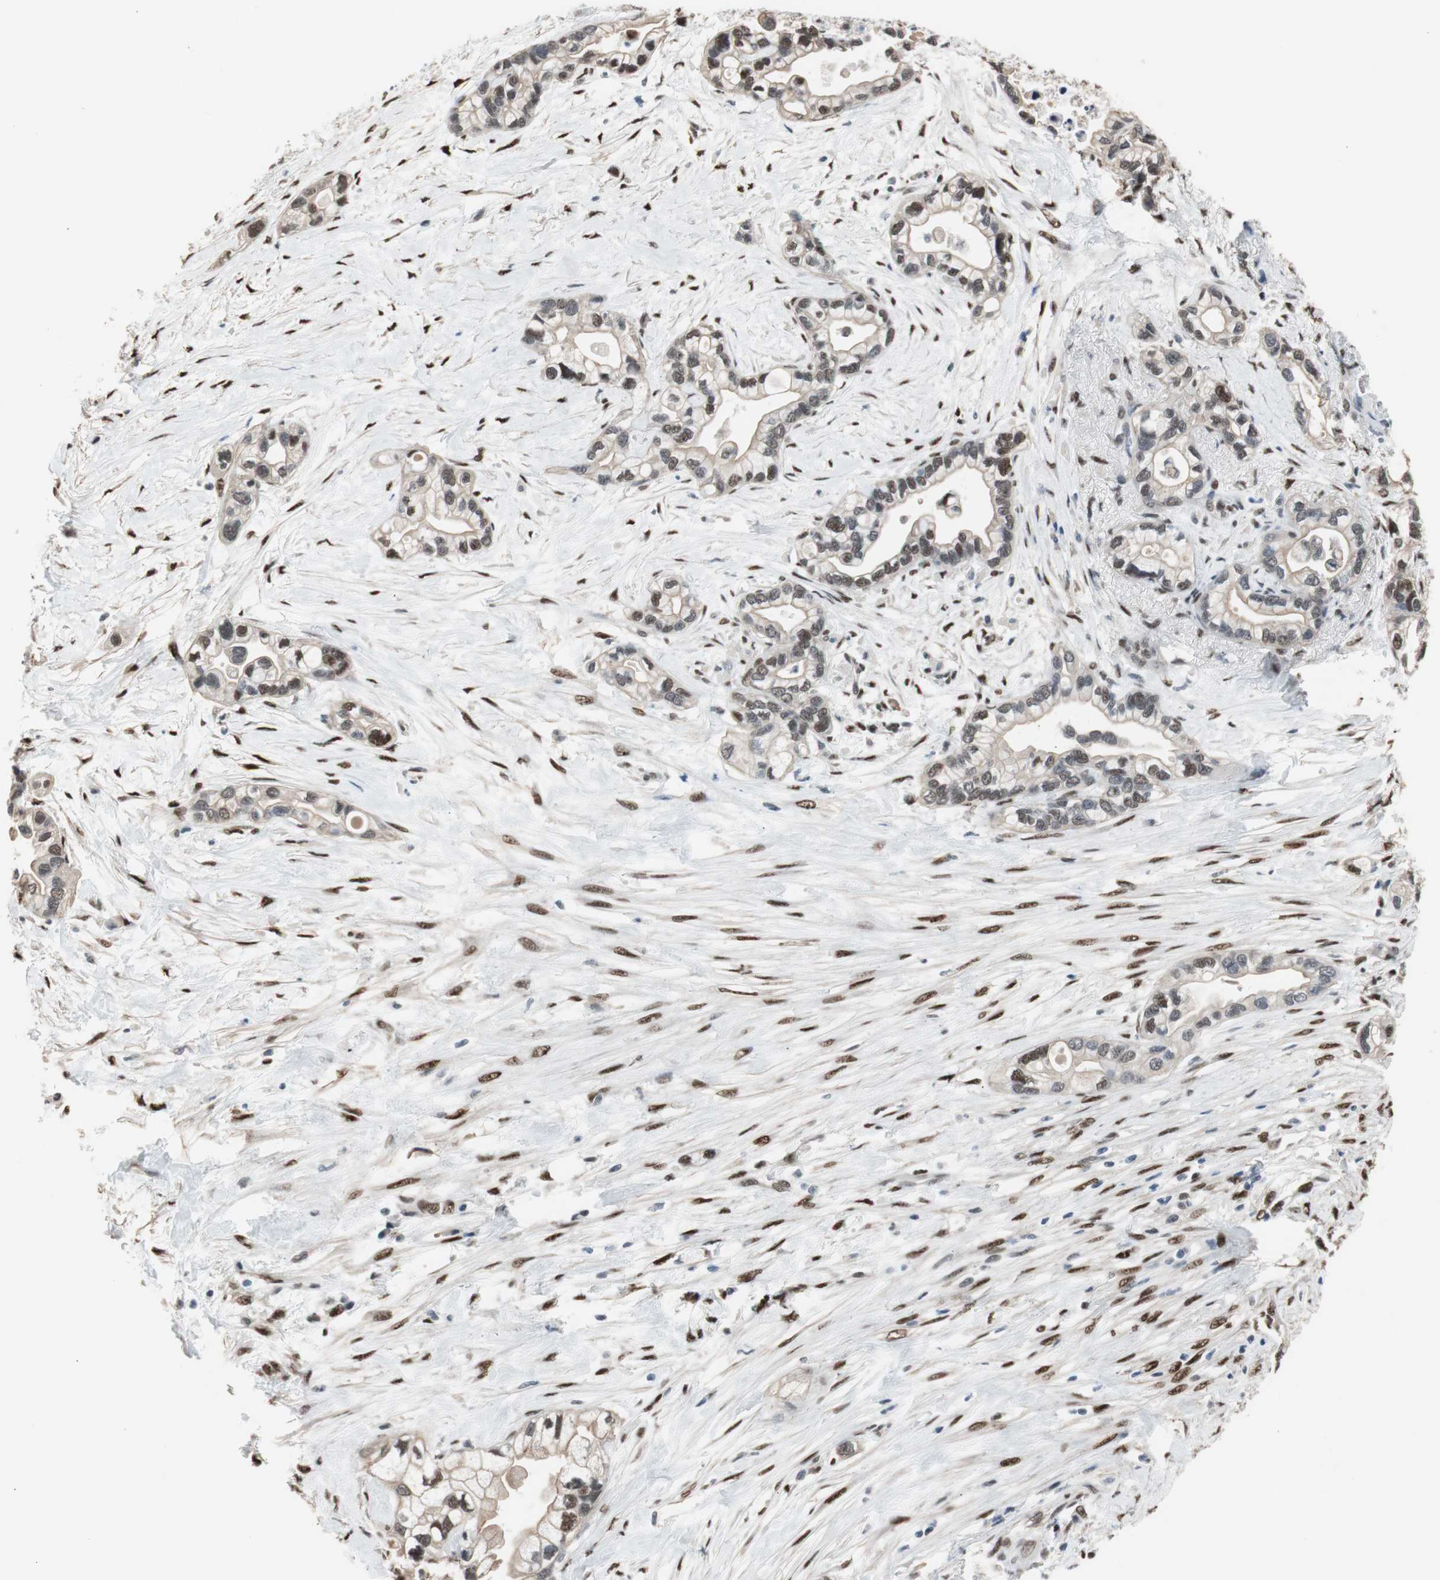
{"staining": {"intensity": "weak", "quantity": "25%-75%", "location": "cytoplasmic/membranous,nuclear"}, "tissue": "pancreatic cancer", "cell_type": "Tumor cells", "image_type": "cancer", "snomed": [{"axis": "morphology", "description": "Adenocarcinoma, NOS"}, {"axis": "topography", "description": "Pancreas"}], "caption": "High-magnification brightfield microscopy of pancreatic cancer stained with DAB (brown) and counterstained with hematoxylin (blue). tumor cells exhibit weak cytoplasmic/membranous and nuclear positivity is present in approximately25%-75% of cells. The protein is stained brown, and the nuclei are stained in blue (DAB (3,3'-diaminobenzidine) IHC with brightfield microscopy, high magnification).", "gene": "PML", "patient": {"sex": "female", "age": 77}}